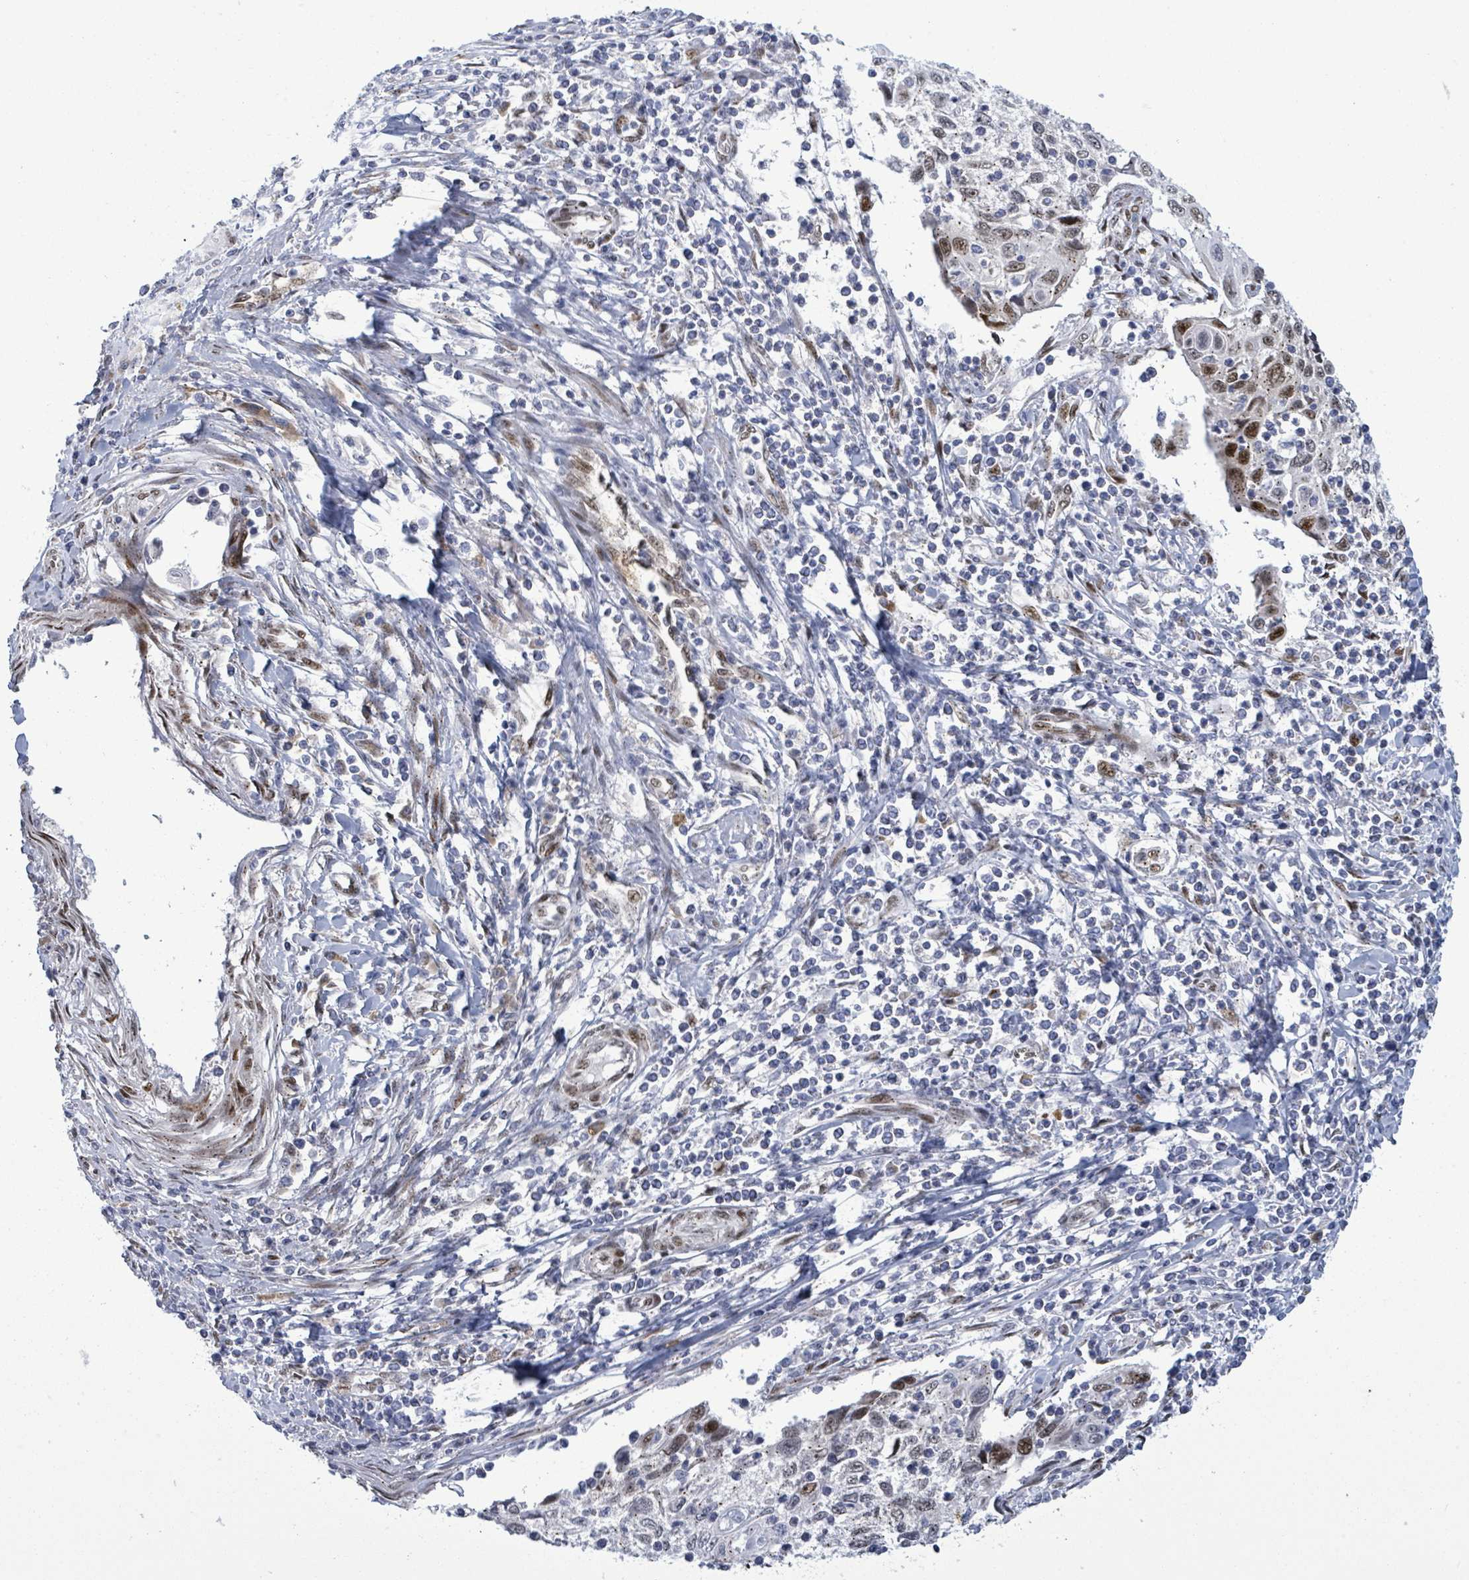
{"staining": {"intensity": "moderate", "quantity": "<25%", "location": "nuclear"}, "tissue": "cervical cancer", "cell_type": "Tumor cells", "image_type": "cancer", "snomed": [{"axis": "morphology", "description": "Squamous cell carcinoma, NOS"}, {"axis": "topography", "description": "Cervix"}], "caption": "This image shows IHC staining of squamous cell carcinoma (cervical), with low moderate nuclear staining in approximately <25% of tumor cells.", "gene": "TUSC1", "patient": {"sex": "female", "age": 70}}